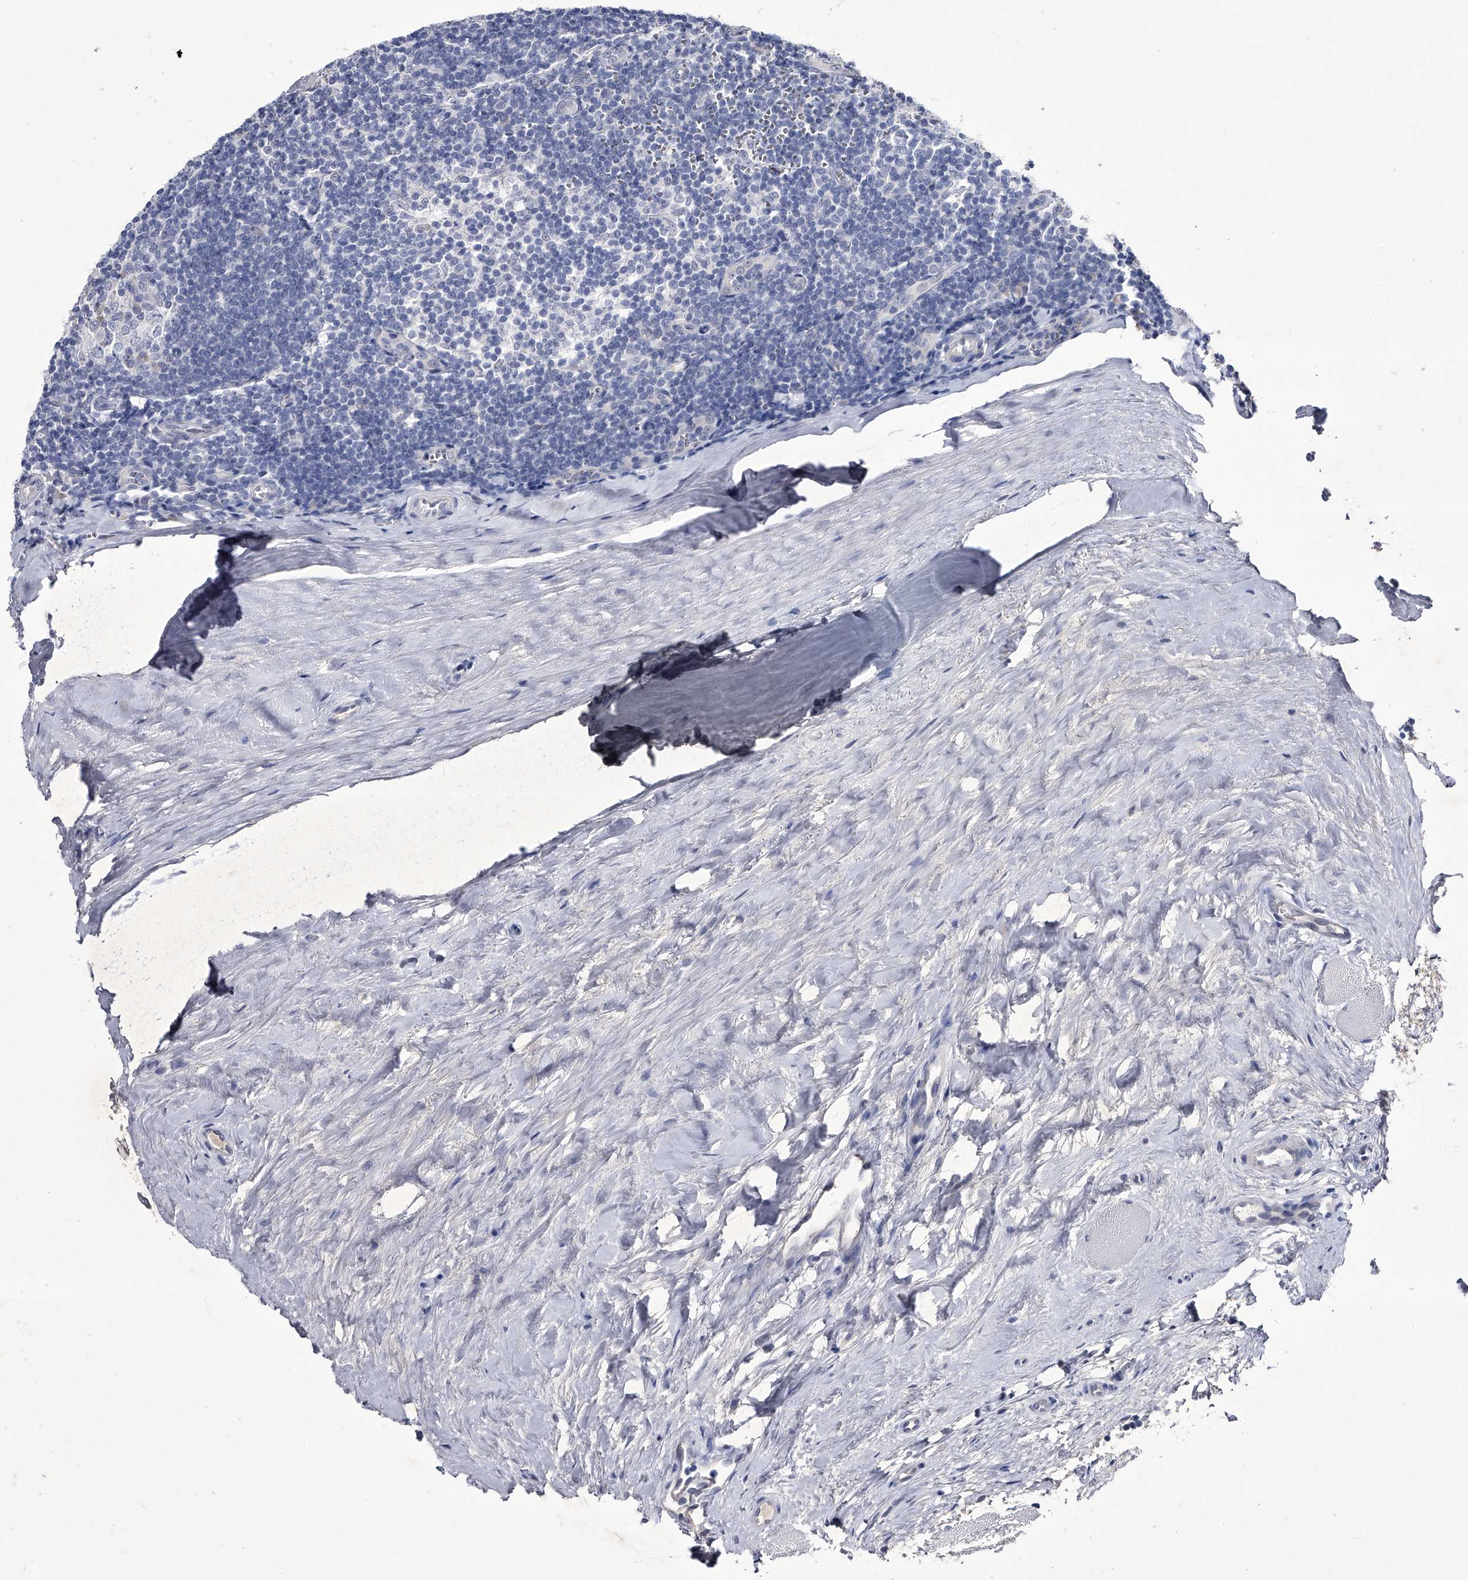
{"staining": {"intensity": "negative", "quantity": "none", "location": "none"}, "tissue": "tonsil", "cell_type": "Germinal center cells", "image_type": "normal", "snomed": [{"axis": "morphology", "description": "Normal tissue, NOS"}, {"axis": "topography", "description": "Tonsil"}], "caption": "IHC micrograph of benign tonsil: tonsil stained with DAB exhibits no significant protein expression in germinal center cells.", "gene": "CRISP2", "patient": {"sex": "male", "age": 27}}